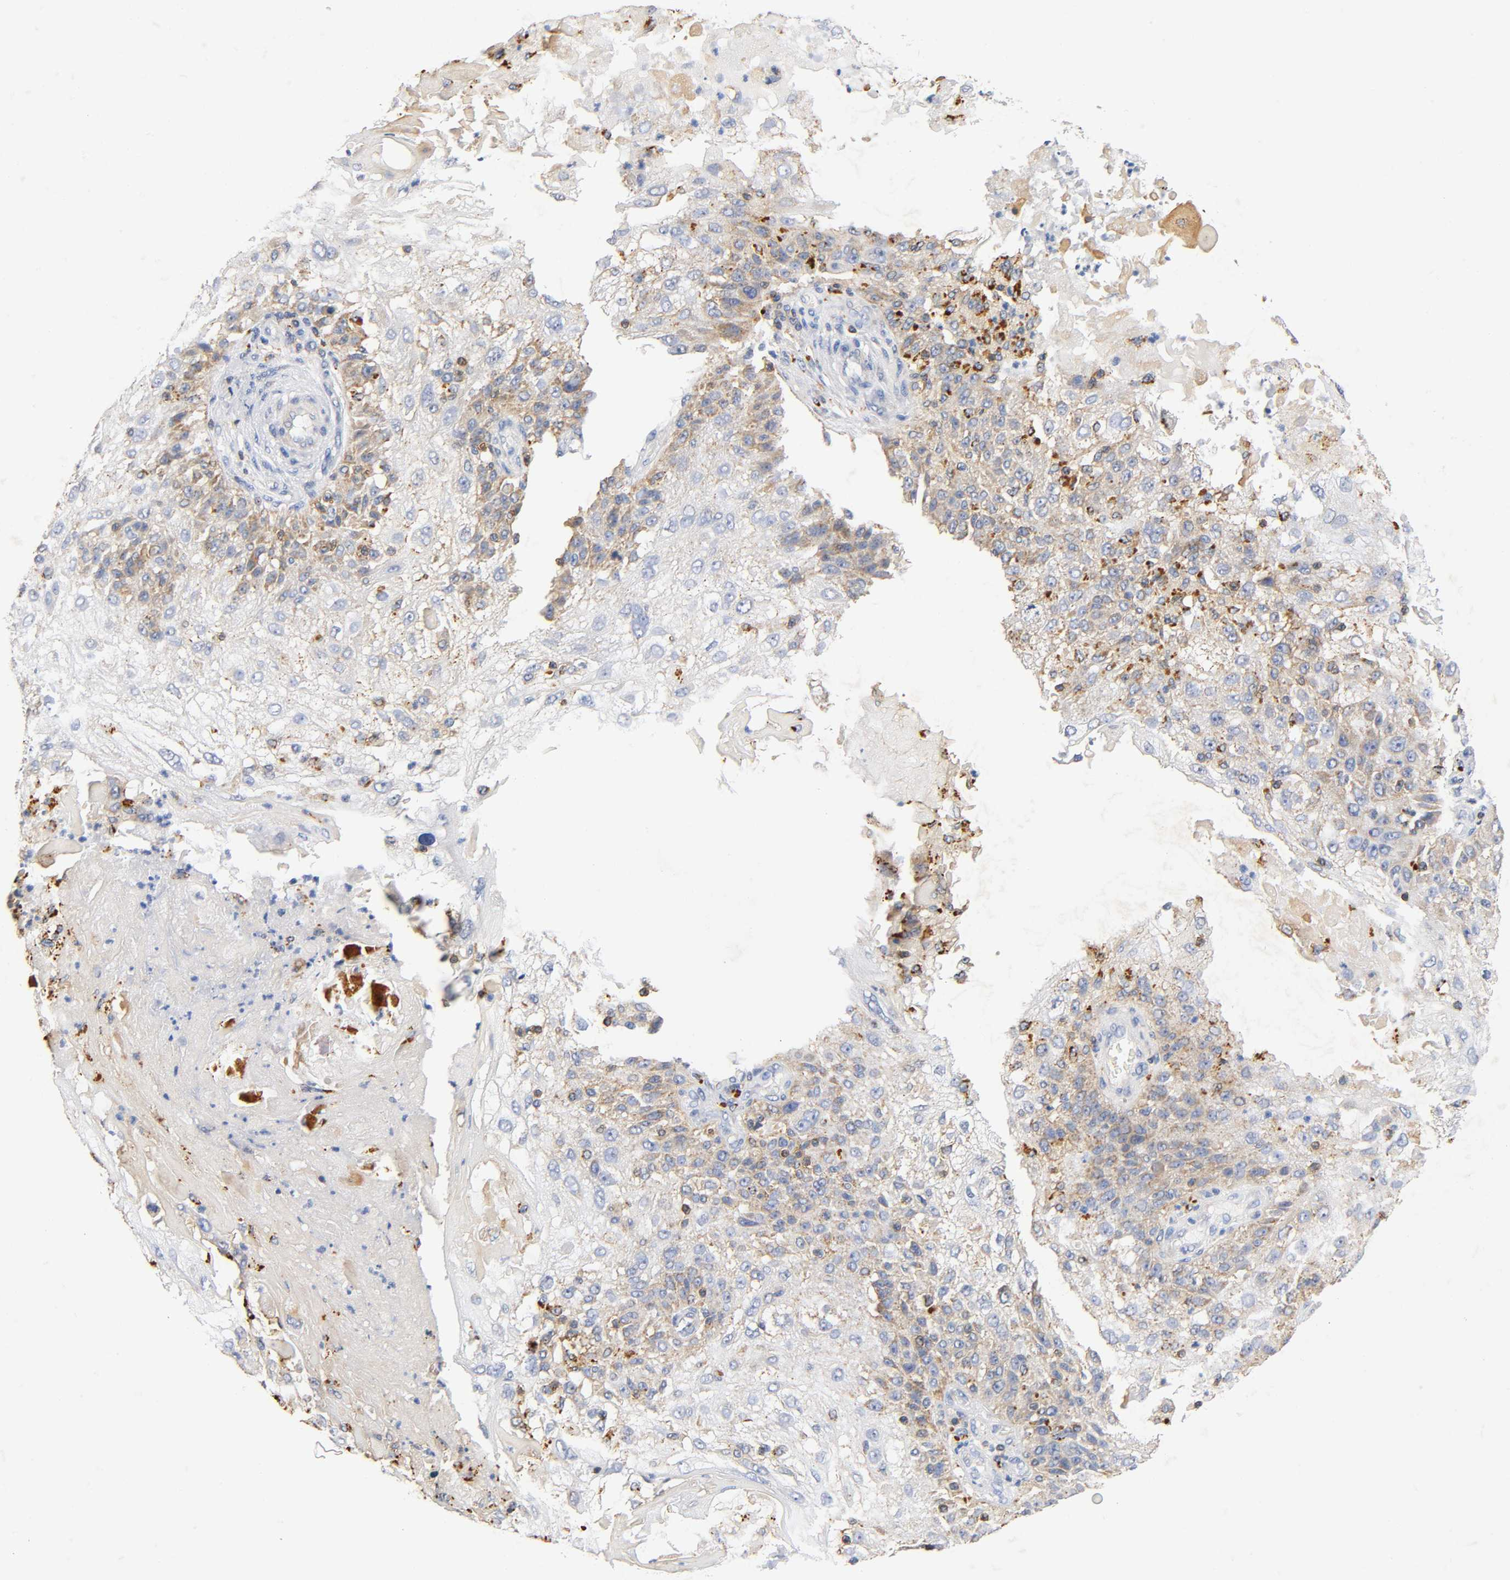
{"staining": {"intensity": "weak", "quantity": "25%-75%", "location": "cytoplasmic/membranous"}, "tissue": "skin cancer", "cell_type": "Tumor cells", "image_type": "cancer", "snomed": [{"axis": "morphology", "description": "Normal tissue, NOS"}, {"axis": "morphology", "description": "Squamous cell carcinoma, NOS"}, {"axis": "topography", "description": "Skin"}], "caption": "The micrograph exhibits staining of squamous cell carcinoma (skin), revealing weak cytoplasmic/membranous protein staining (brown color) within tumor cells.", "gene": "UCKL1", "patient": {"sex": "female", "age": 83}}